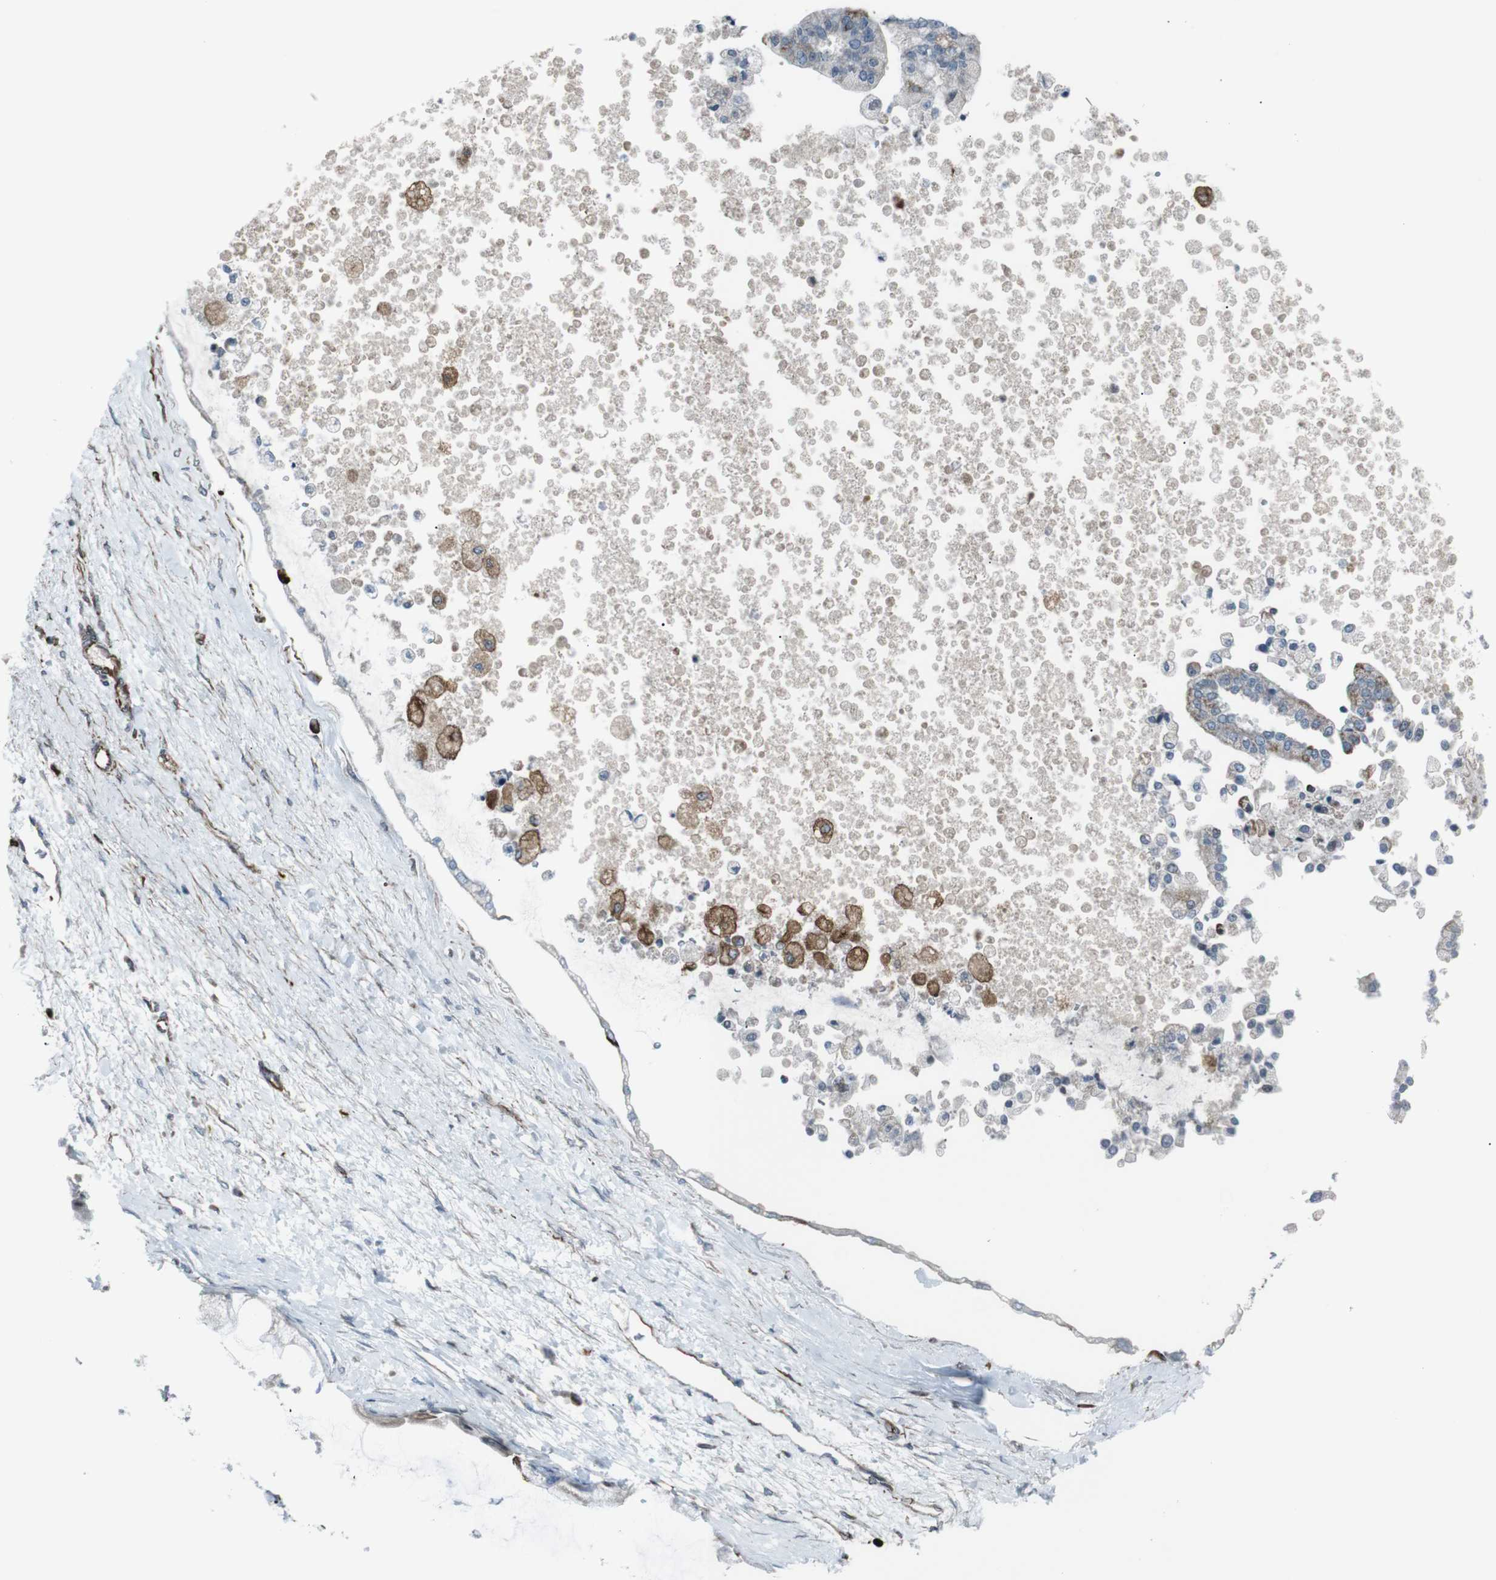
{"staining": {"intensity": "moderate", "quantity": "25%-75%", "location": "cytoplasmic/membranous"}, "tissue": "liver cancer", "cell_type": "Tumor cells", "image_type": "cancer", "snomed": [{"axis": "morphology", "description": "Cholangiocarcinoma"}, {"axis": "topography", "description": "Liver"}], "caption": "Cholangiocarcinoma (liver) was stained to show a protein in brown. There is medium levels of moderate cytoplasmic/membranous positivity in about 25%-75% of tumor cells. (Brightfield microscopy of DAB IHC at high magnification).", "gene": "TMEM141", "patient": {"sex": "male", "age": 50}}